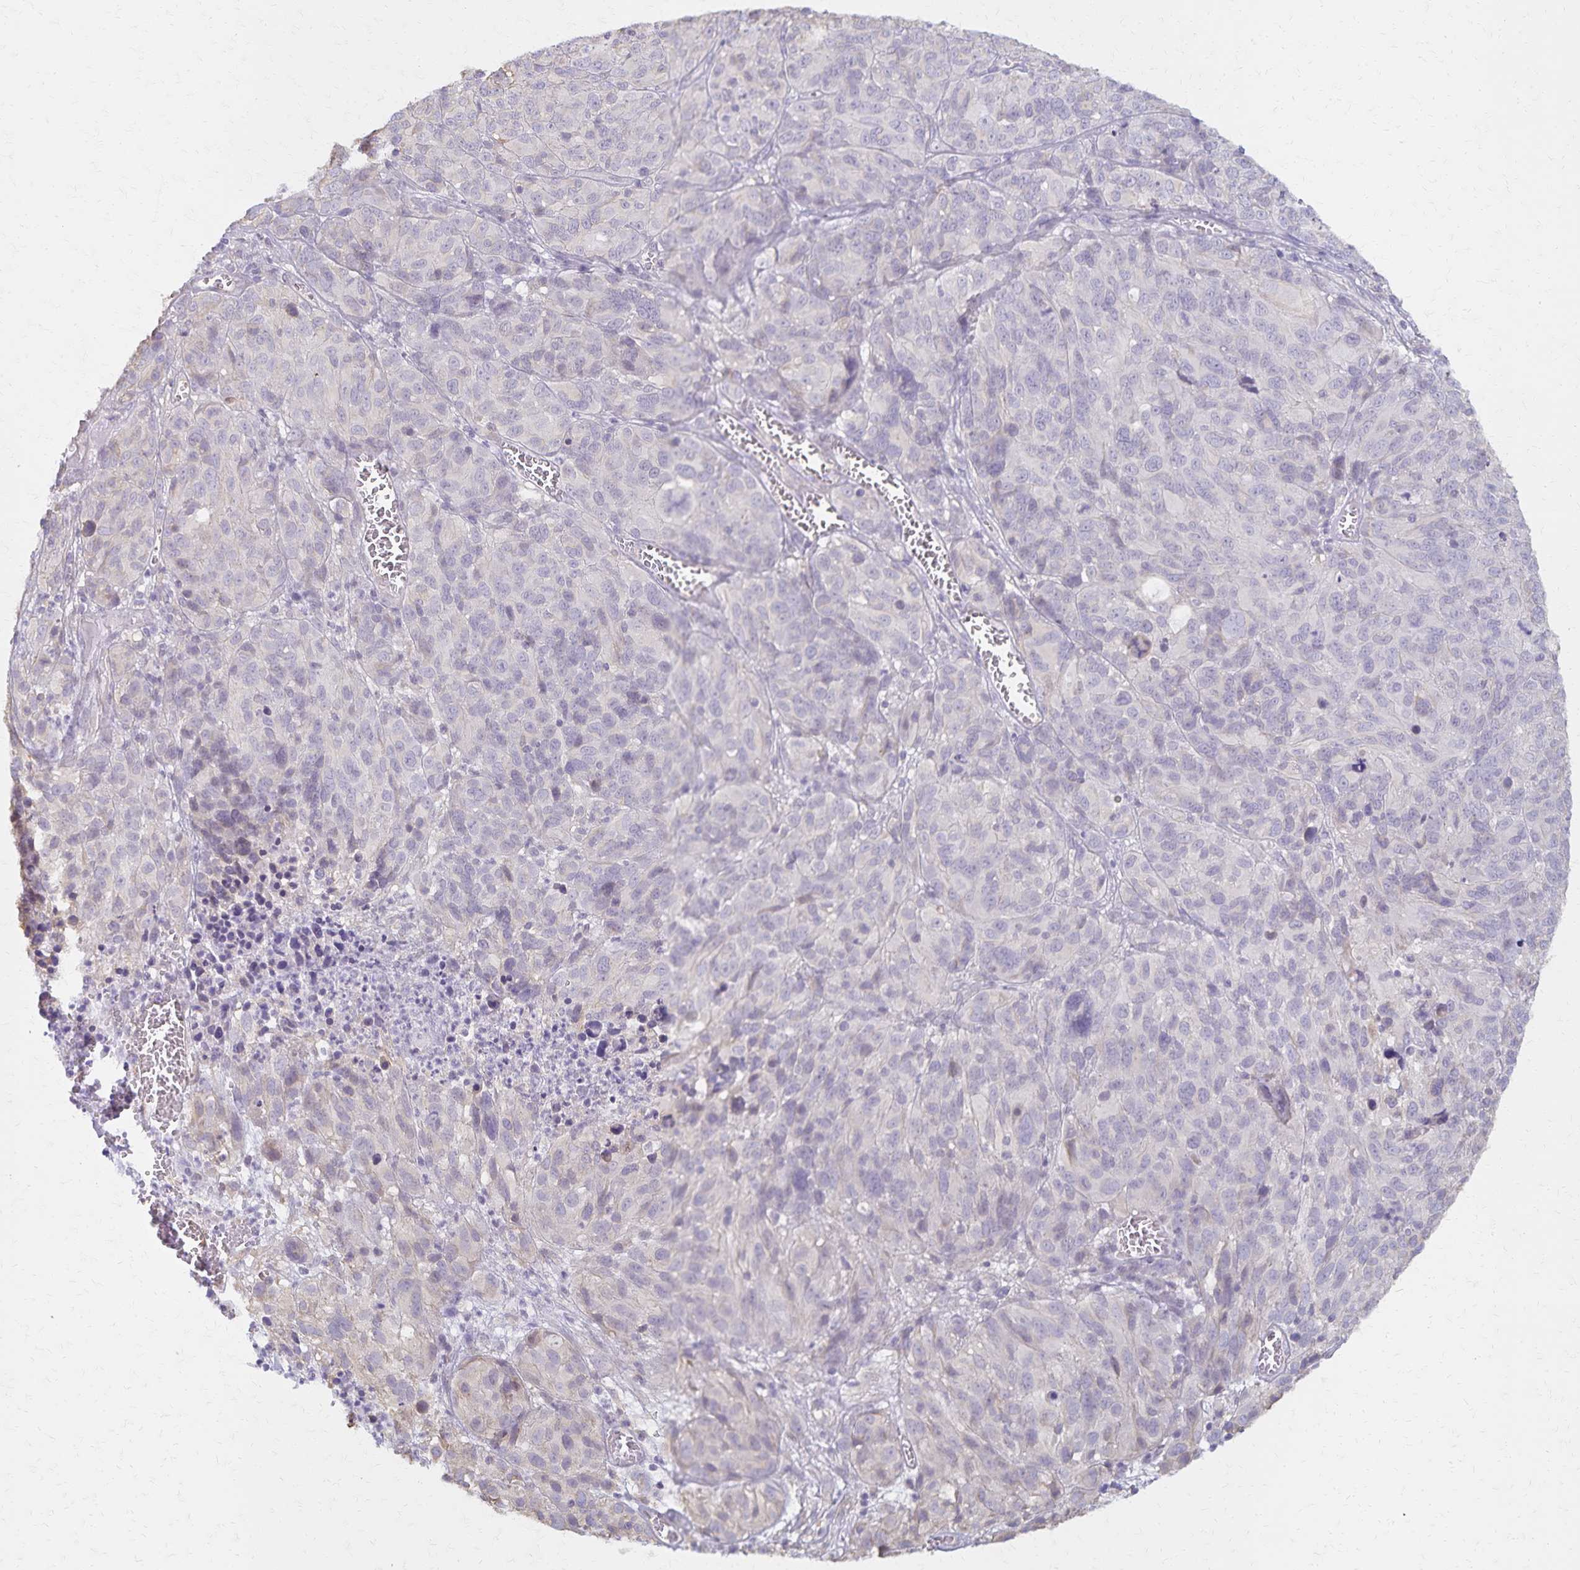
{"staining": {"intensity": "negative", "quantity": "none", "location": "none"}, "tissue": "melanoma", "cell_type": "Tumor cells", "image_type": "cancer", "snomed": [{"axis": "morphology", "description": "Malignant melanoma, NOS"}, {"axis": "topography", "description": "Skin"}], "caption": "Micrograph shows no protein staining in tumor cells of melanoma tissue.", "gene": "KISS1", "patient": {"sex": "male", "age": 51}}